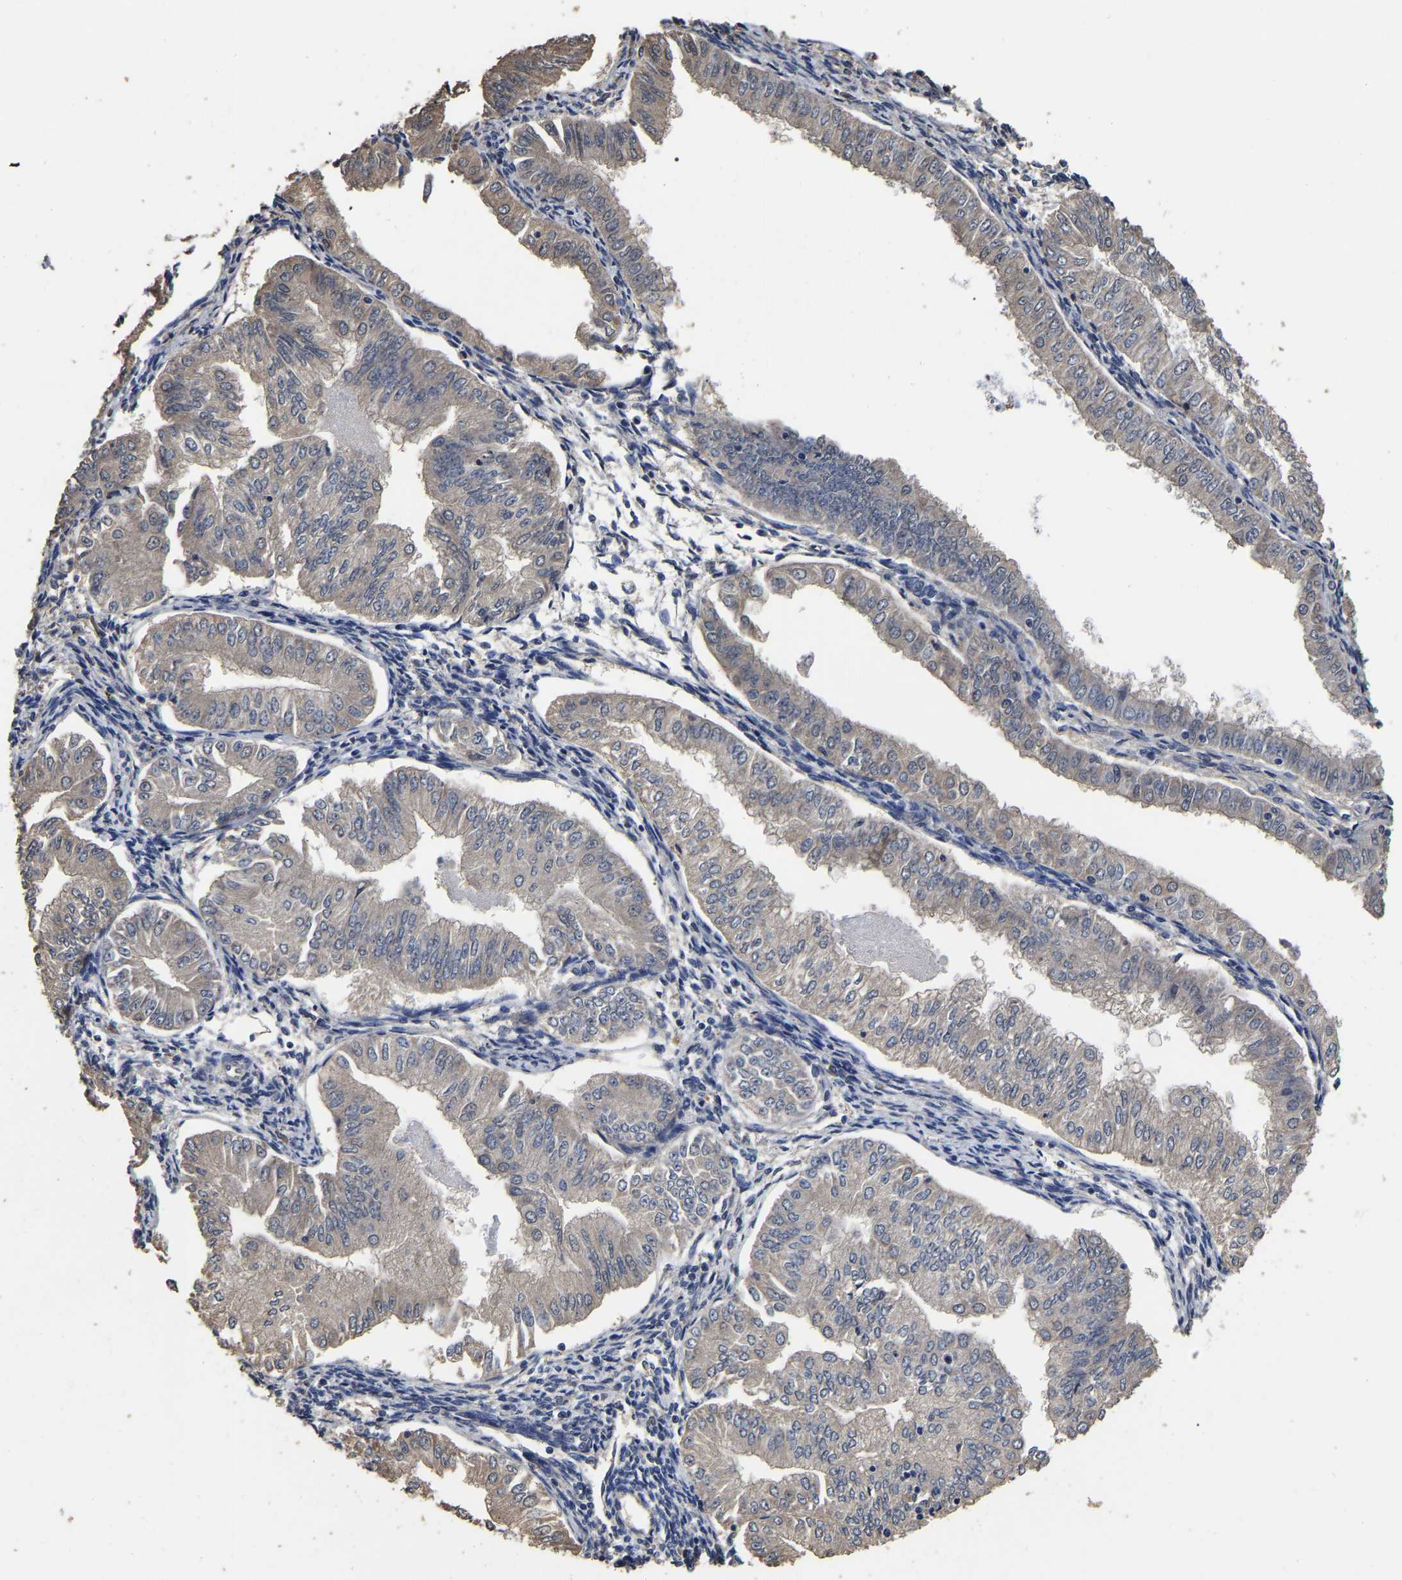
{"staining": {"intensity": "weak", "quantity": ">75%", "location": "cytoplasmic/membranous"}, "tissue": "endometrial cancer", "cell_type": "Tumor cells", "image_type": "cancer", "snomed": [{"axis": "morphology", "description": "Normal tissue, NOS"}, {"axis": "morphology", "description": "Adenocarcinoma, NOS"}, {"axis": "topography", "description": "Endometrium"}], "caption": "This image displays IHC staining of human endometrial cancer, with low weak cytoplasmic/membranous positivity in approximately >75% of tumor cells.", "gene": "STK32C", "patient": {"sex": "female", "age": 53}}